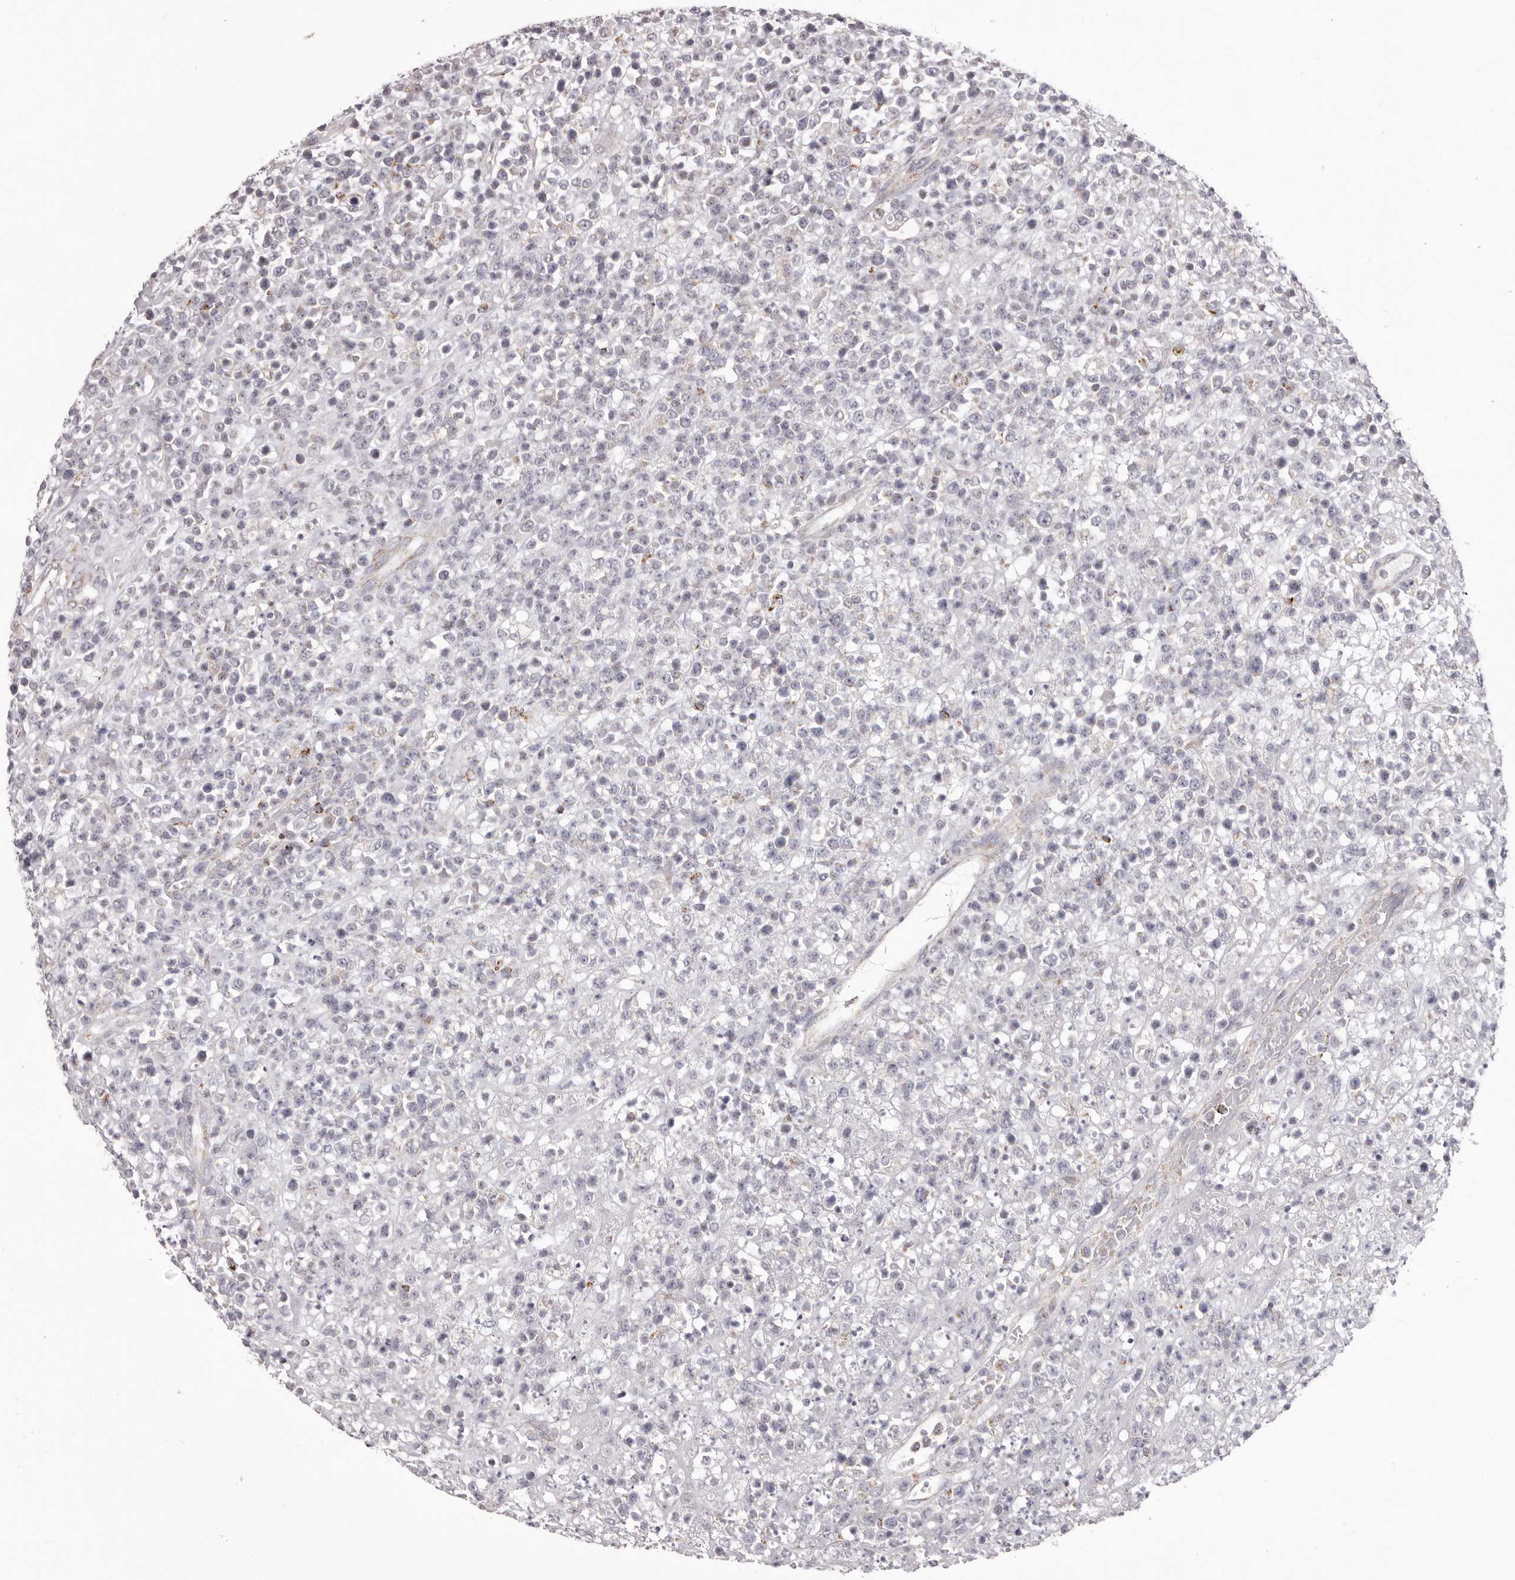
{"staining": {"intensity": "negative", "quantity": "none", "location": "none"}, "tissue": "lymphoma", "cell_type": "Tumor cells", "image_type": "cancer", "snomed": [{"axis": "morphology", "description": "Malignant lymphoma, non-Hodgkin's type, High grade"}, {"axis": "topography", "description": "Colon"}], "caption": "IHC histopathology image of neoplastic tissue: lymphoma stained with DAB (3,3'-diaminobenzidine) shows no significant protein staining in tumor cells.", "gene": "PRMT2", "patient": {"sex": "female", "age": 53}}